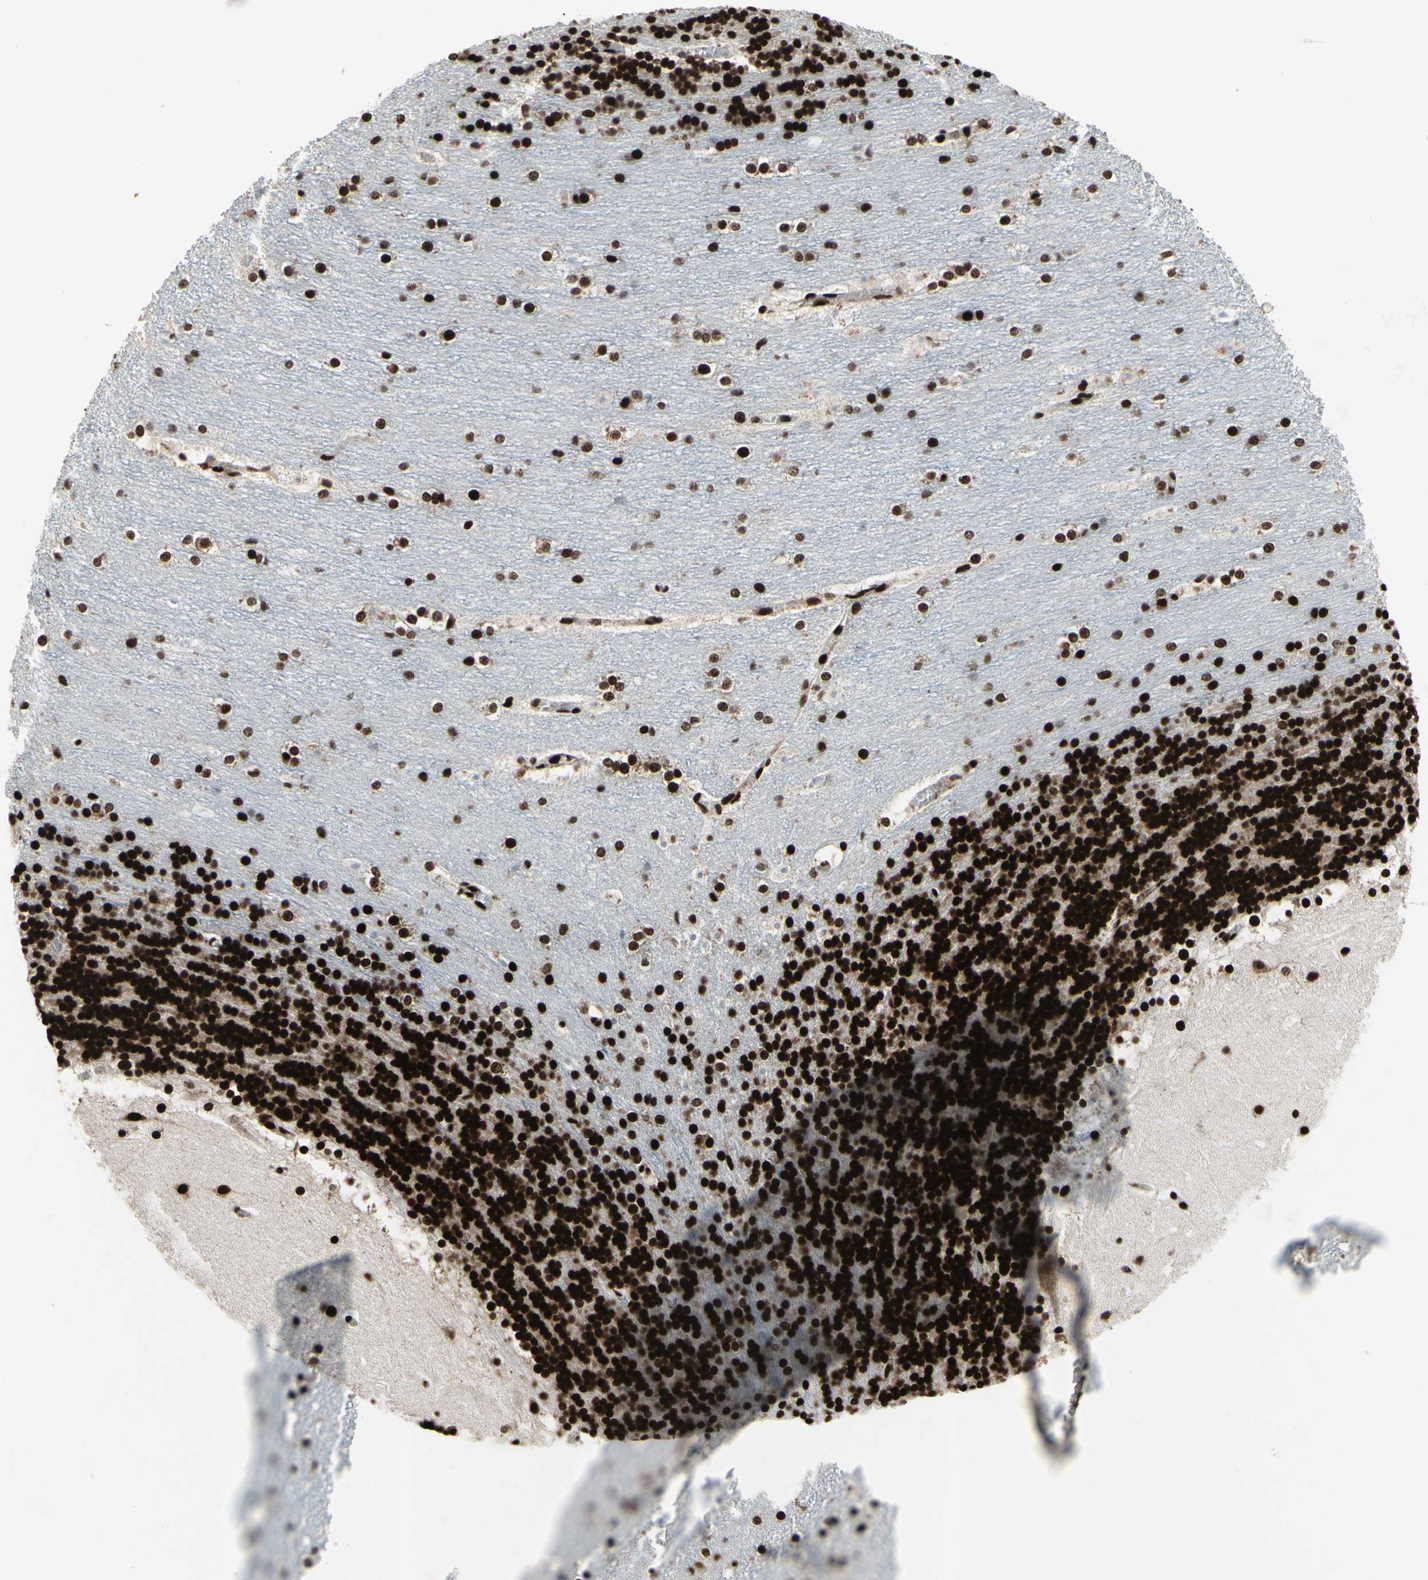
{"staining": {"intensity": "strong", "quantity": ">75%", "location": "nuclear"}, "tissue": "cerebellum", "cell_type": "Cells in granular layer", "image_type": "normal", "snomed": [{"axis": "morphology", "description": "Normal tissue, NOS"}, {"axis": "topography", "description": "Cerebellum"}], "caption": "Cerebellum stained with IHC shows strong nuclear expression in approximately >75% of cells in granular layer. (IHC, brightfield microscopy, high magnification).", "gene": "U2AF2", "patient": {"sex": "female", "age": 19}}